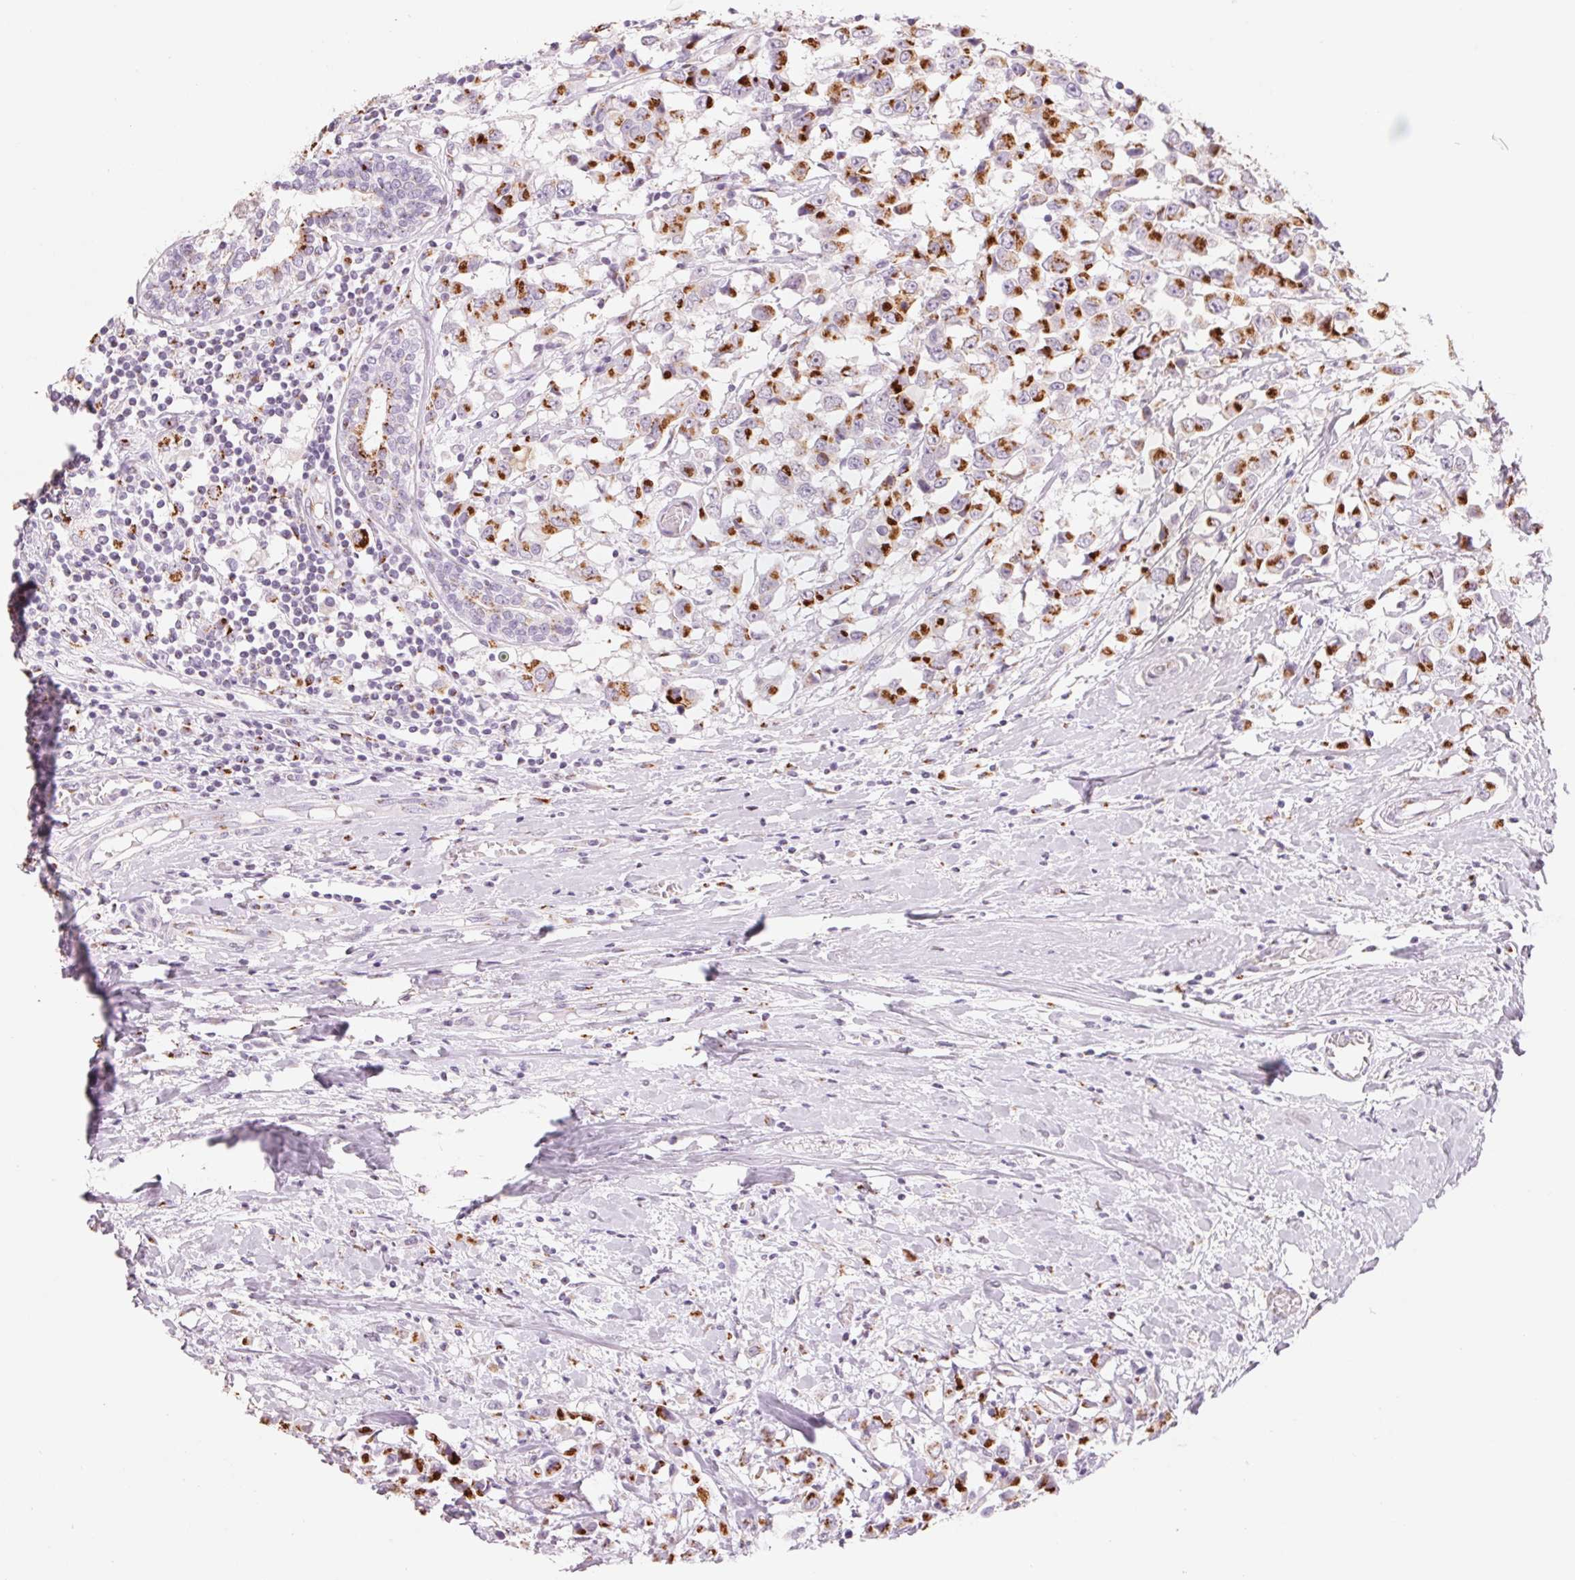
{"staining": {"intensity": "strong", "quantity": ">75%", "location": "cytoplasmic/membranous"}, "tissue": "breast cancer", "cell_type": "Tumor cells", "image_type": "cancer", "snomed": [{"axis": "morphology", "description": "Duct carcinoma"}, {"axis": "topography", "description": "Breast"}], "caption": "A high amount of strong cytoplasmic/membranous positivity is present in about >75% of tumor cells in intraductal carcinoma (breast) tissue.", "gene": "GALNT7", "patient": {"sex": "female", "age": 61}}